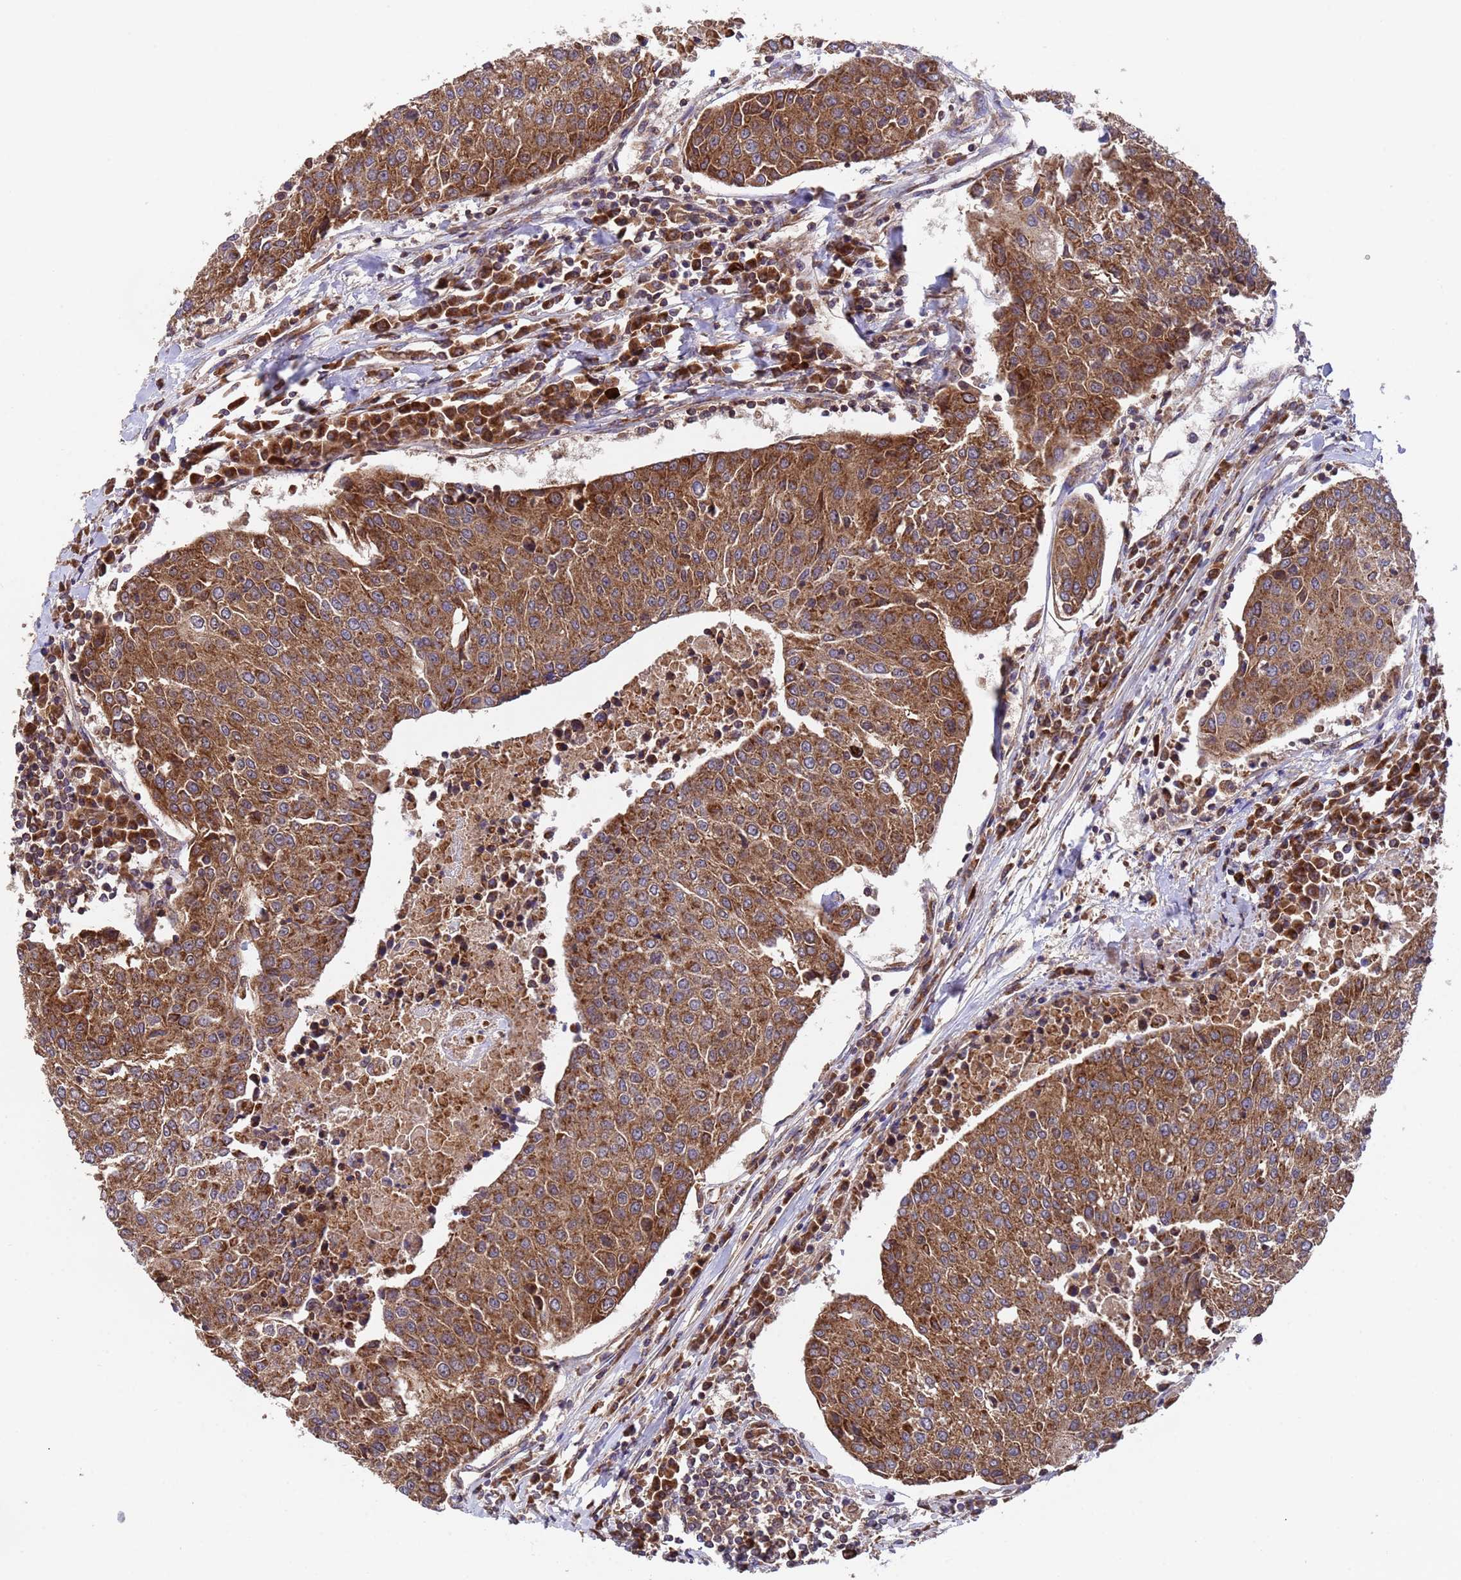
{"staining": {"intensity": "strong", "quantity": ">75%", "location": "cytoplasmic/membranous"}, "tissue": "urothelial cancer", "cell_type": "Tumor cells", "image_type": "cancer", "snomed": [{"axis": "morphology", "description": "Urothelial carcinoma, High grade"}, {"axis": "topography", "description": "Urinary bladder"}], "caption": "A micrograph showing strong cytoplasmic/membranous positivity in approximately >75% of tumor cells in high-grade urothelial carcinoma, as visualized by brown immunohistochemical staining.", "gene": "TSR3", "patient": {"sex": "female", "age": 85}}